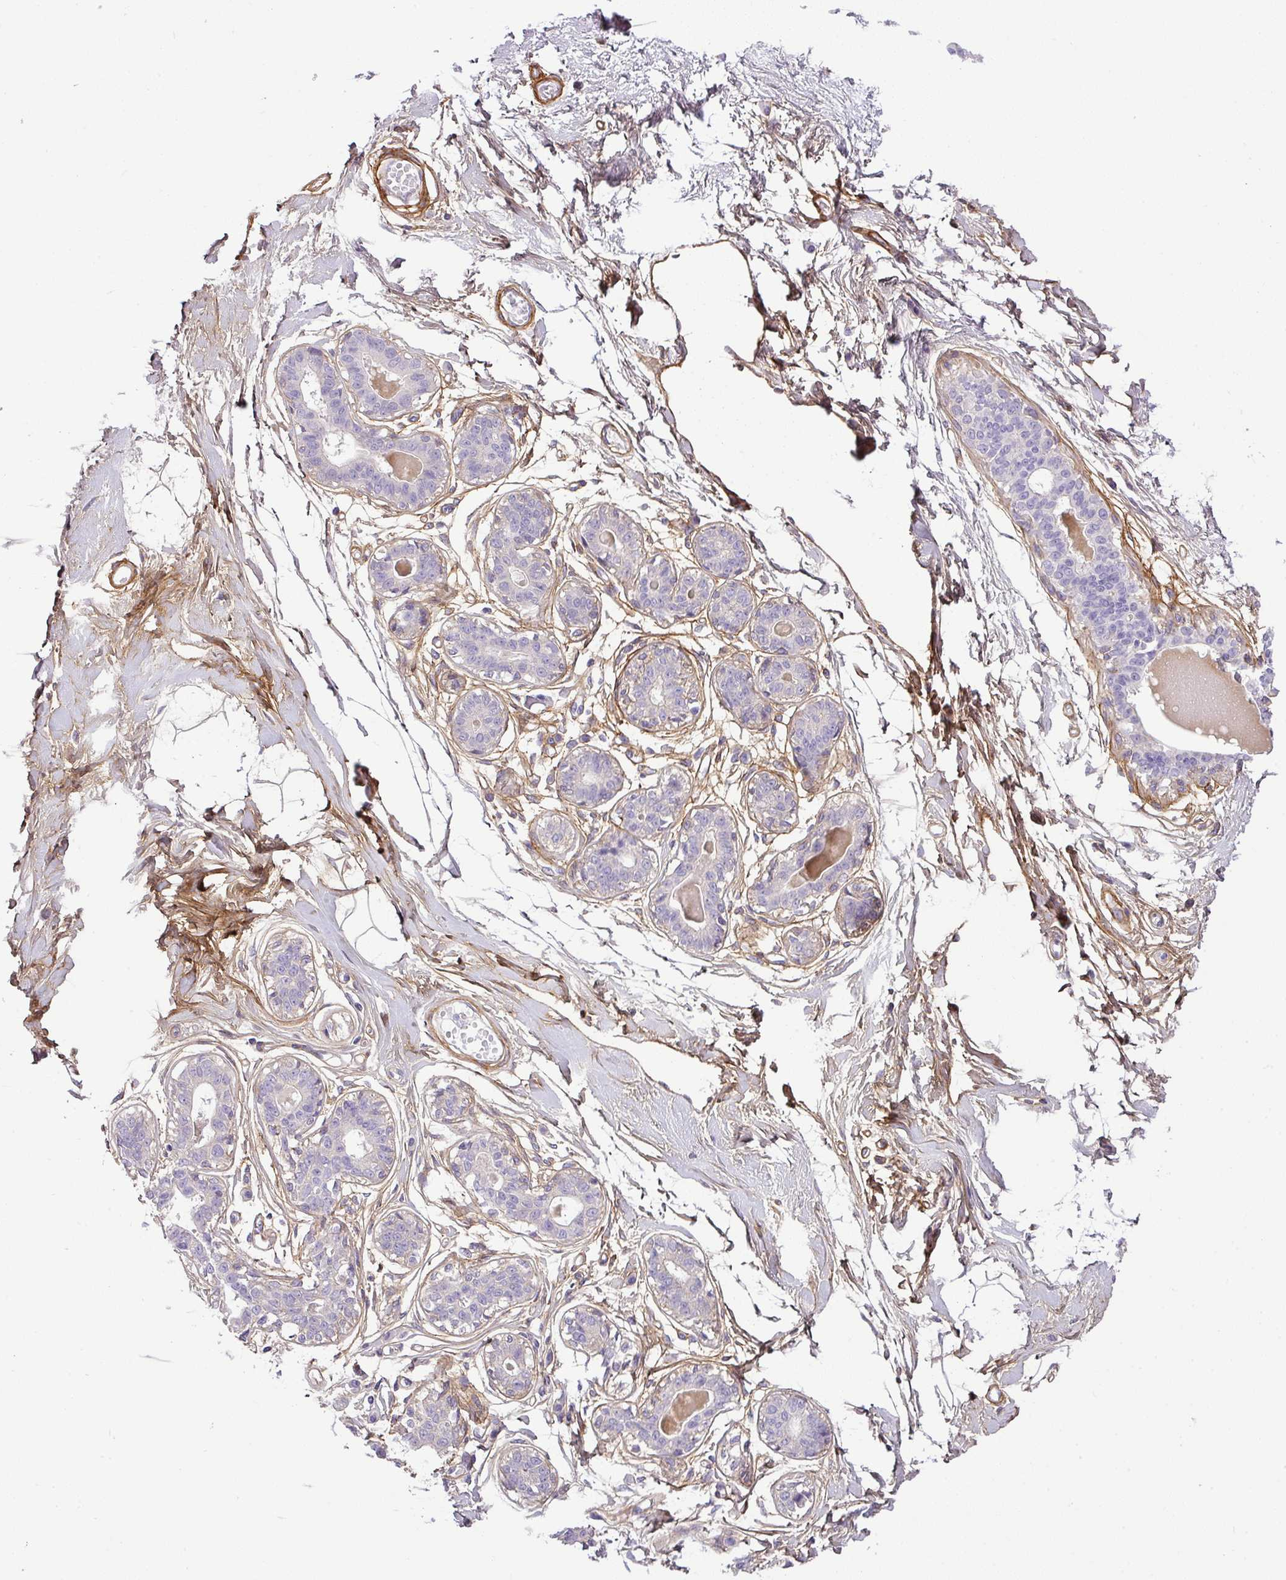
{"staining": {"intensity": "weak", "quantity": "25%-75%", "location": "cytoplasmic/membranous"}, "tissue": "breast", "cell_type": "Adipocytes", "image_type": "normal", "snomed": [{"axis": "morphology", "description": "Normal tissue, NOS"}, {"axis": "topography", "description": "Breast"}], "caption": "Immunohistochemical staining of benign breast reveals weak cytoplasmic/membranous protein expression in approximately 25%-75% of adipocytes. (DAB (3,3'-diaminobenzidine) IHC, brown staining for protein, blue staining for nuclei).", "gene": "PARD6G", "patient": {"sex": "female", "age": 45}}